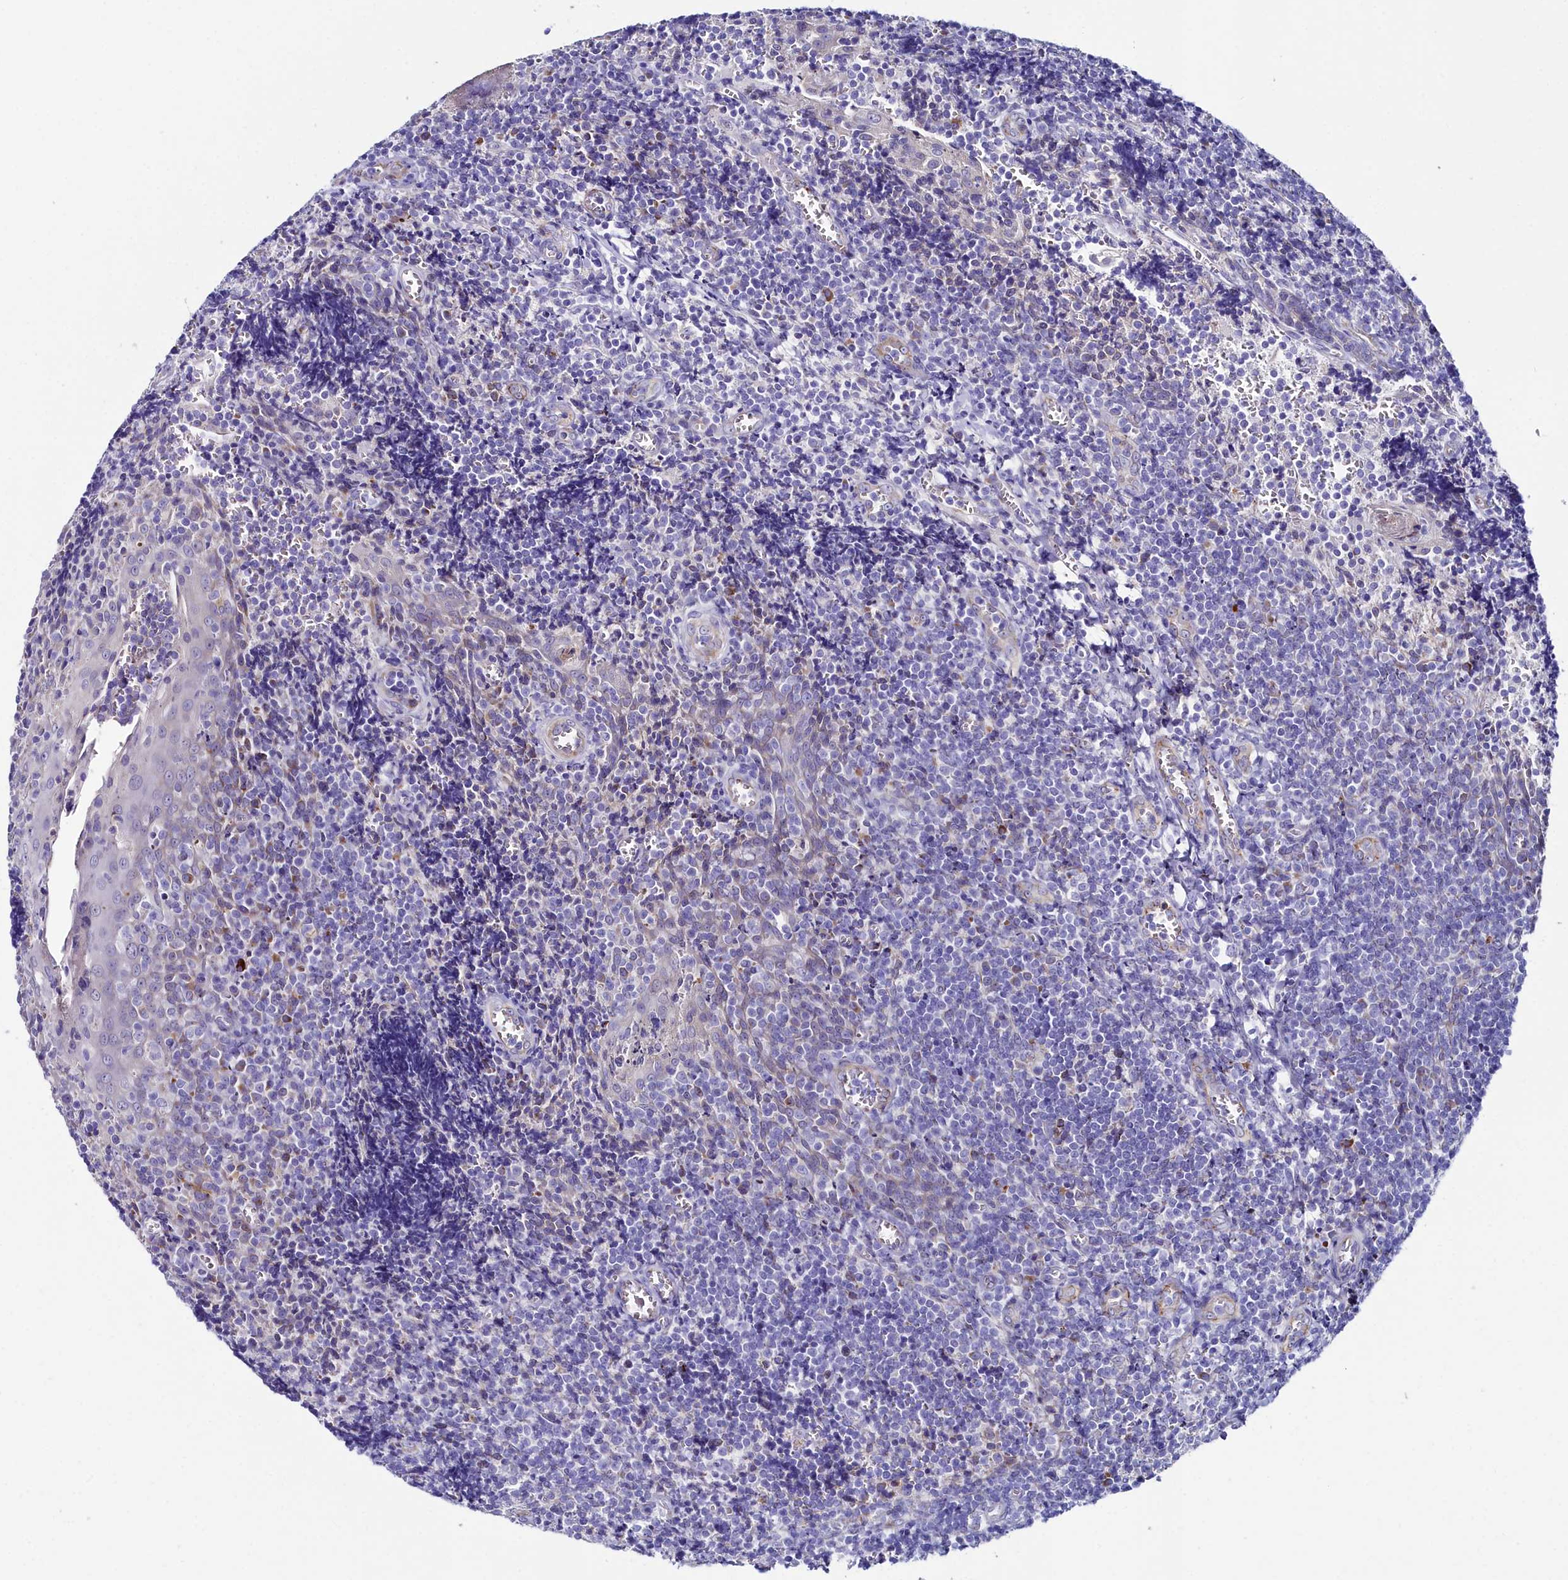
{"staining": {"intensity": "negative", "quantity": "none", "location": "none"}, "tissue": "tonsil", "cell_type": "Germinal center cells", "image_type": "normal", "snomed": [{"axis": "morphology", "description": "Normal tissue, NOS"}, {"axis": "topography", "description": "Tonsil"}], "caption": "Germinal center cells are negative for brown protein staining in benign tonsil. (Brightfield microscopy of DAB immunohistochemistry (IHC) at high magnification).", "gene": "SLC49A3", "patient": {"sex": "male", "age": 27}}